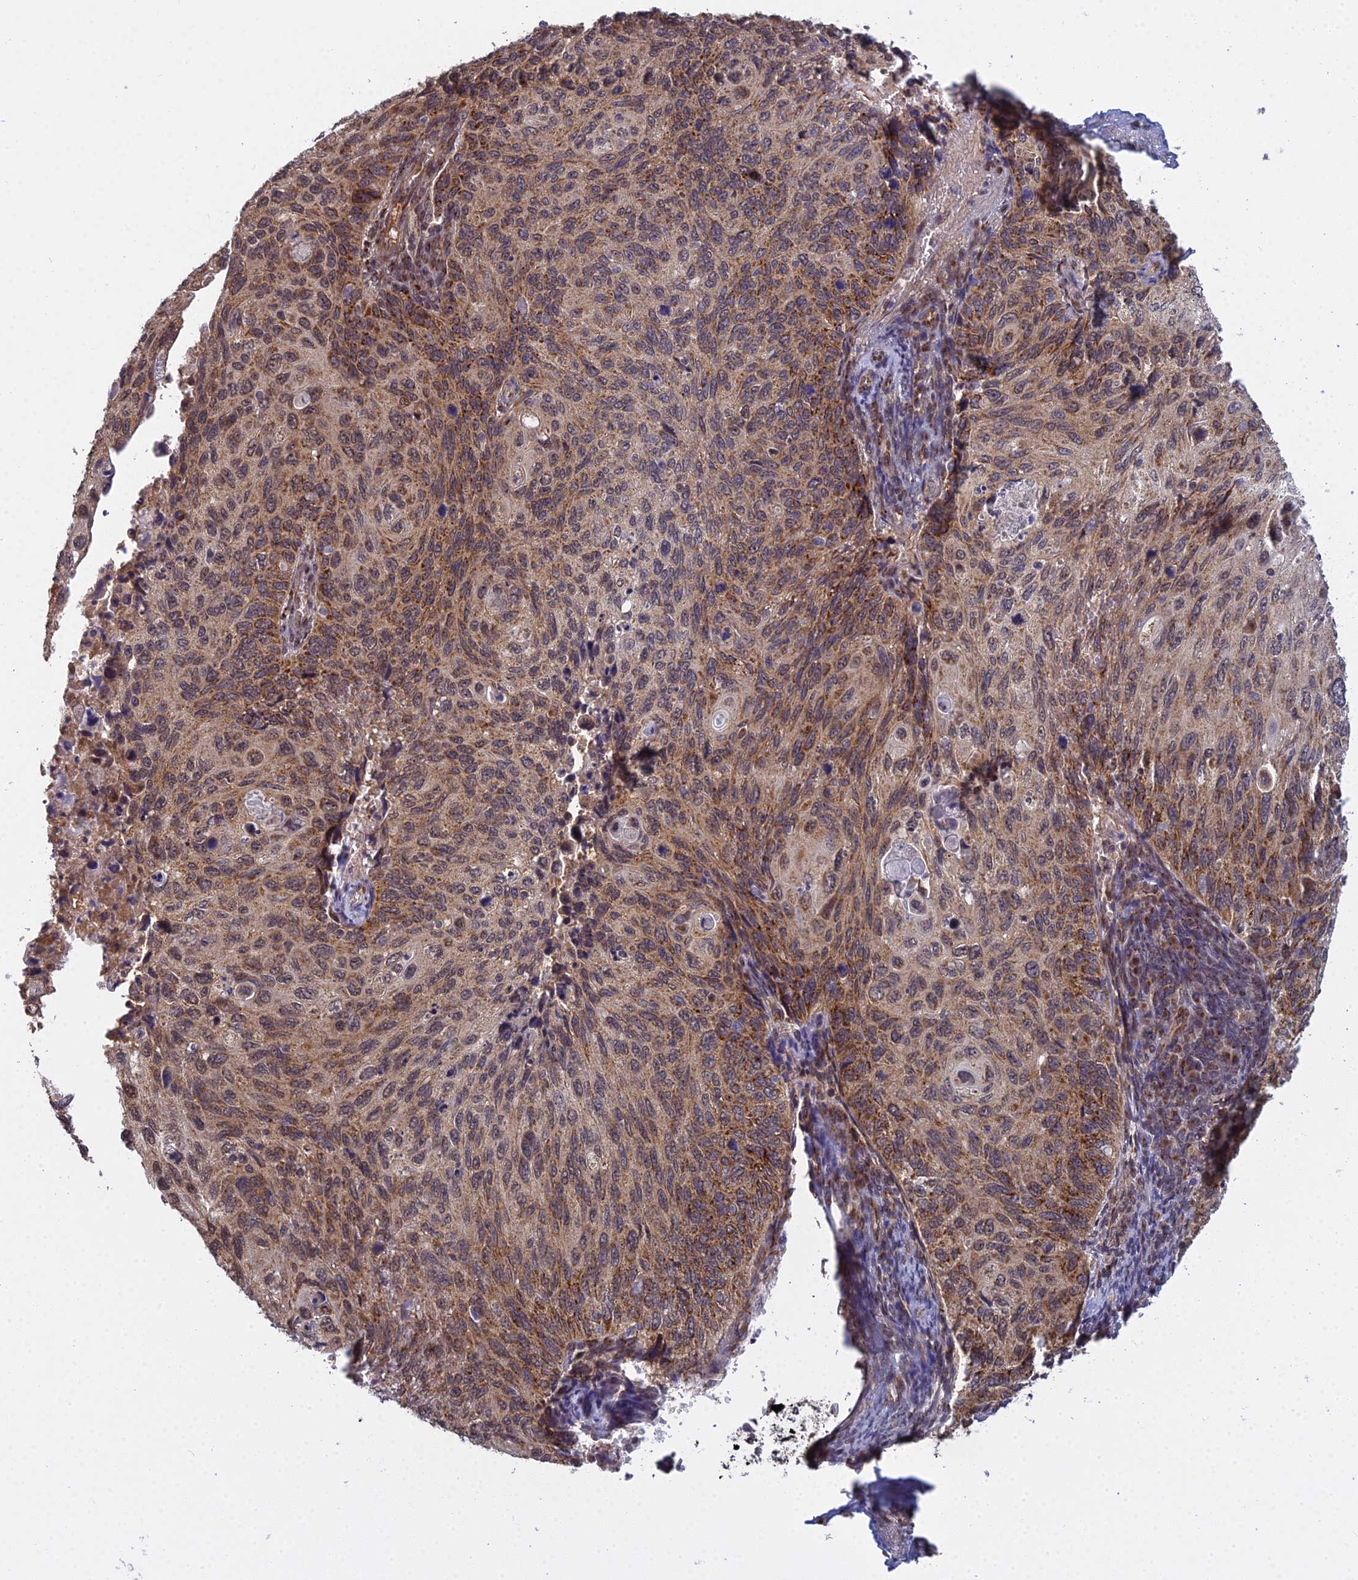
{"staining": {"intensity": "moderate", "quantity": ">75%", "location": "cytoplasmic/membranous"}, "tissue": "cervical cancer", "cell_type": "Tumor cells", "image_type": "cancer", "snomed": [{"axis": "morphology", "description": "Squamous cell carcinoma, NOS"}, {"axis": "topography", "description": "Cervix"}], "caption": "Immunohistochemical staining of human squamous cell carcinoma (cervical) exhibits medium levels of moderate cytoplasmic/membranous positivity in about >75% of tumor cells.", "gene": "MEOX1", "patient": {"sex": "female", "age": 70}}